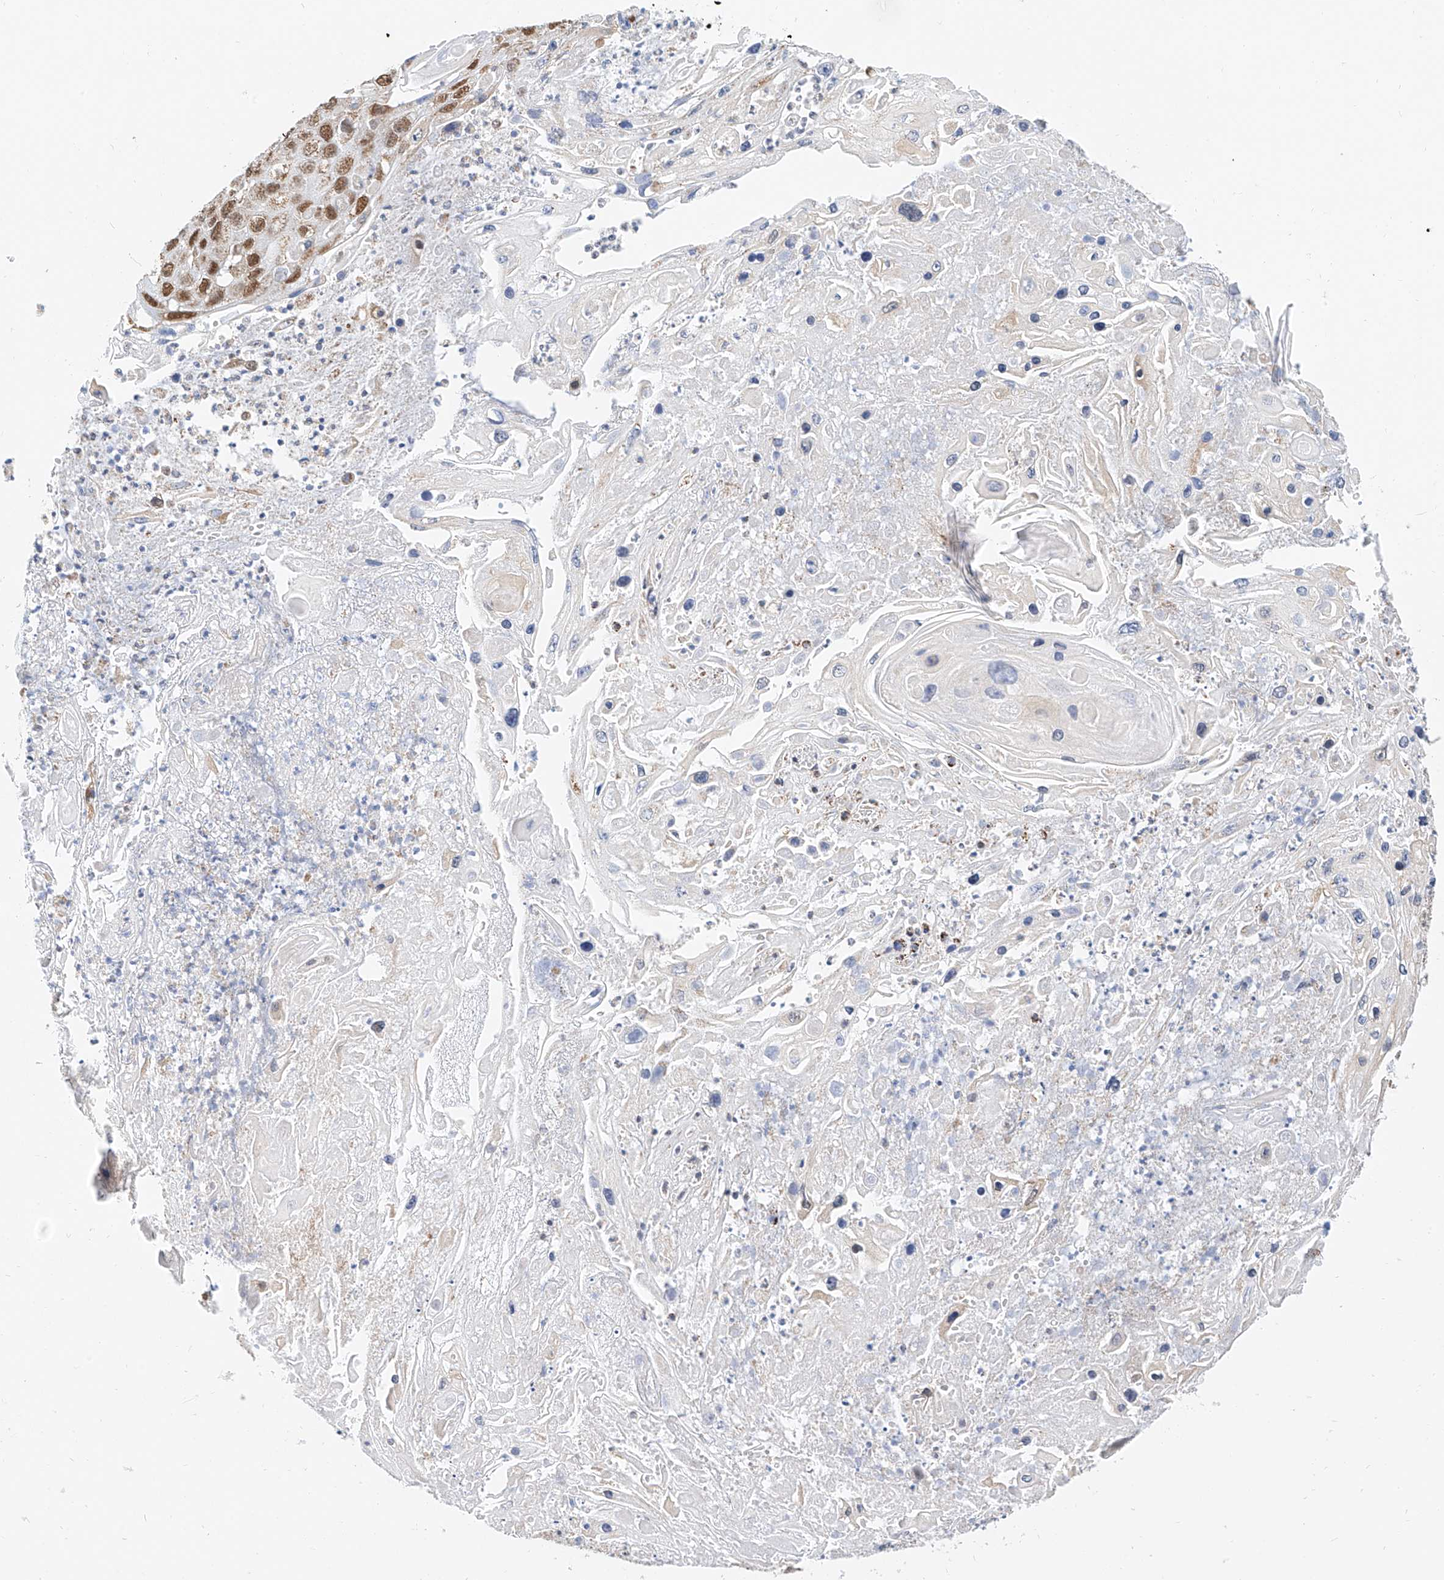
{"staining": {"intensity": "moderate", "quantity": ">75%", "location": "nuclear"}, "tissue": "skin cancer", "cell_type": "Tumor cells", "image_type": "cancer", "snomed": [{"axis": "morphology", "description": "Squamous cell carcinoma, NOS"}, {"axis": "topography", "description": "Skin"}], "caption": "Immunohistochemistry (IHC) staining of squamous cell carcinoma (skin), which demonstrates medium levels of moderate nuclear expression in approximately >75% of tumor cells indicating moderate nuclear protein staining. The staining was performed using DAB (brown) for protein detection and nuclei were counterstained in hematoxylin (blue).", "gene": "NALCN", "patient": {"sex": "male", "age": 55}}